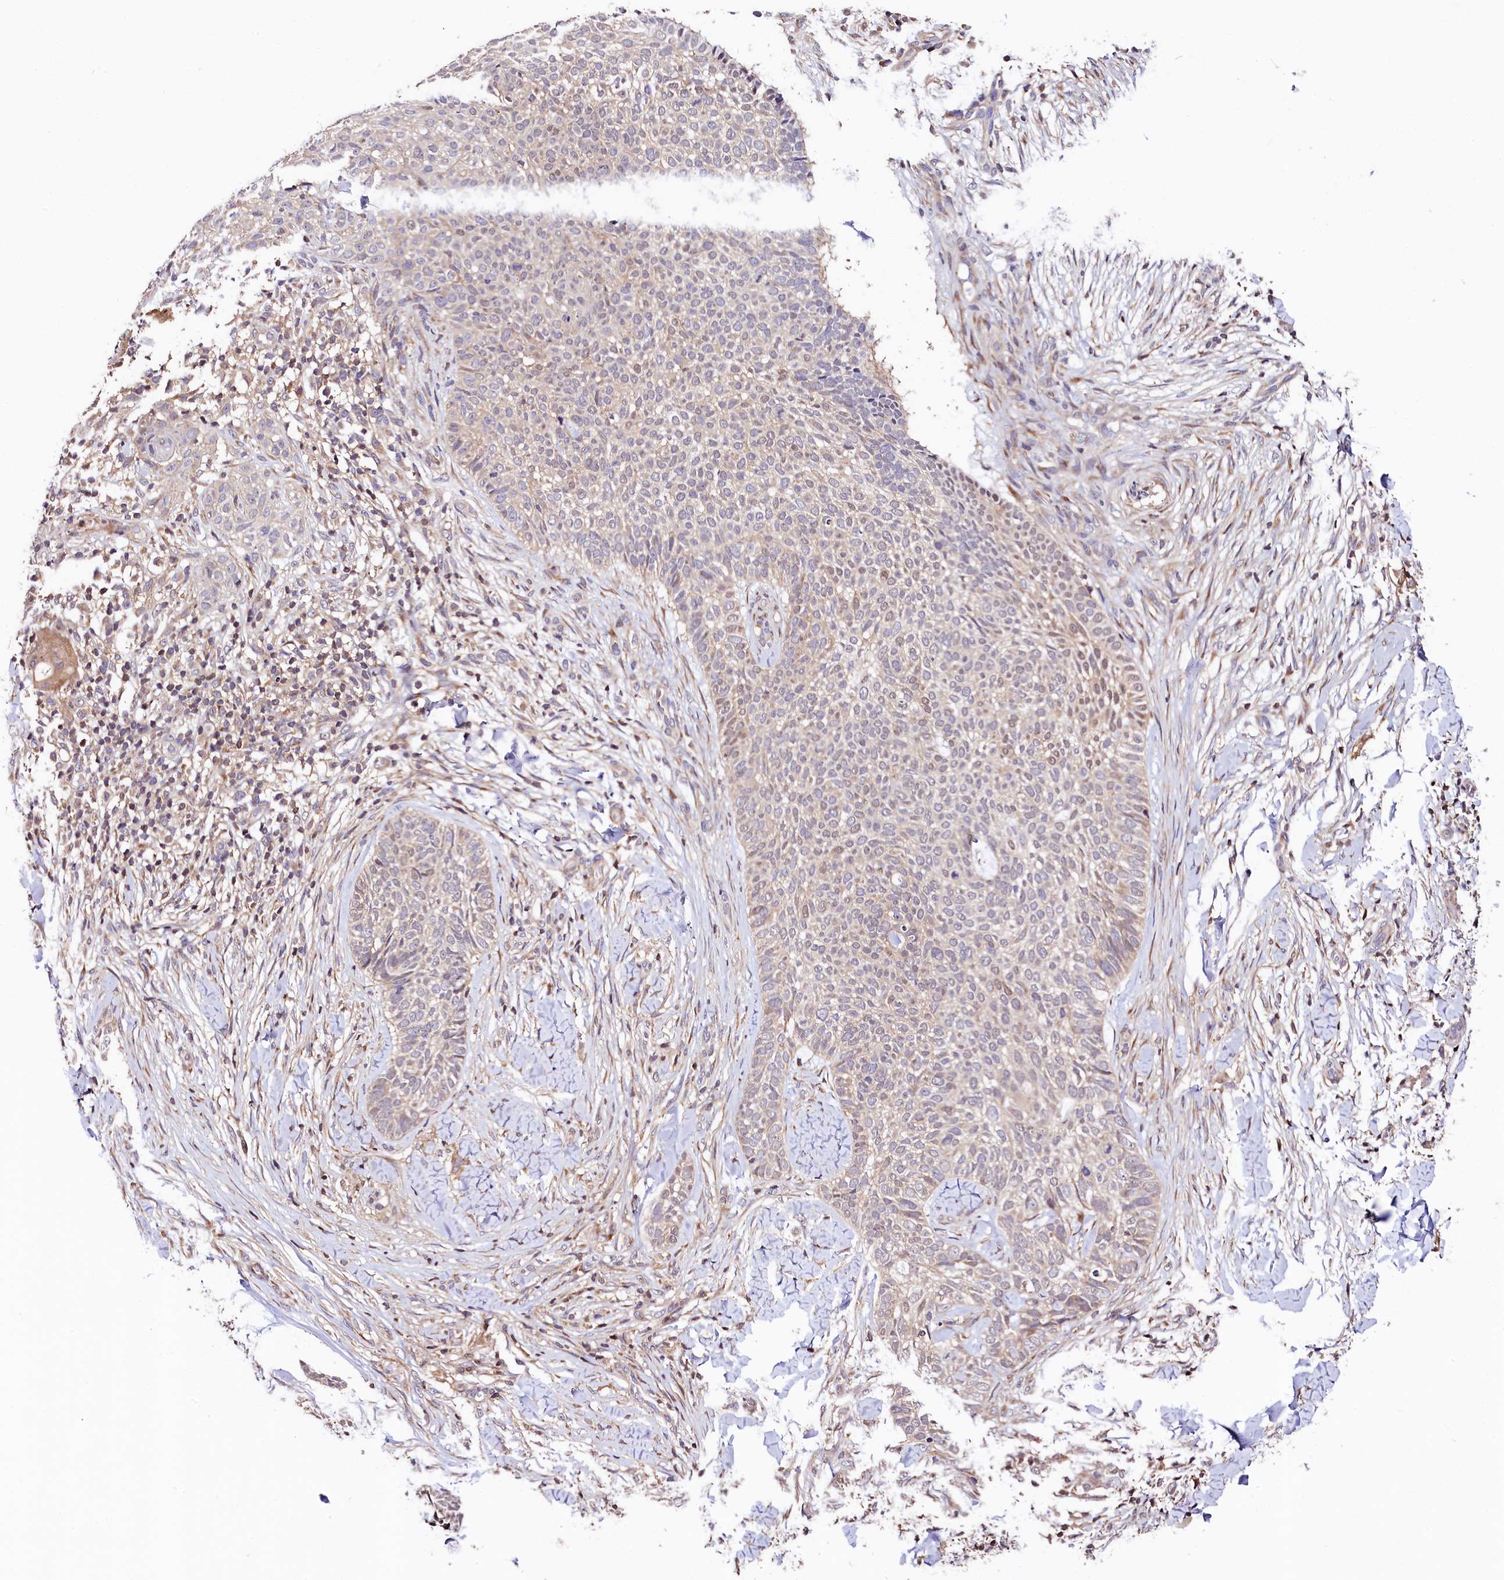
{"staining": {"intensity": "negative", "quantity": "none", "location": "none"}, "tissue": "skin cancer", "cell_type": "Tumor cells", "image_type": "cancer", "snomed": [{"axis": "morphology", "description": "Normal tissue, NOS"}, {"axis": "morphology", "description": "Basal cell carcinoma"}, {"axis": "topography", "description": "Skin"}], "caption": "A histopathology image of skin cancer stained for a protein shows no brown staining in tumor cells.", "gene": "CHORDC1", "patient": {"sex": "male", "age": 67}}